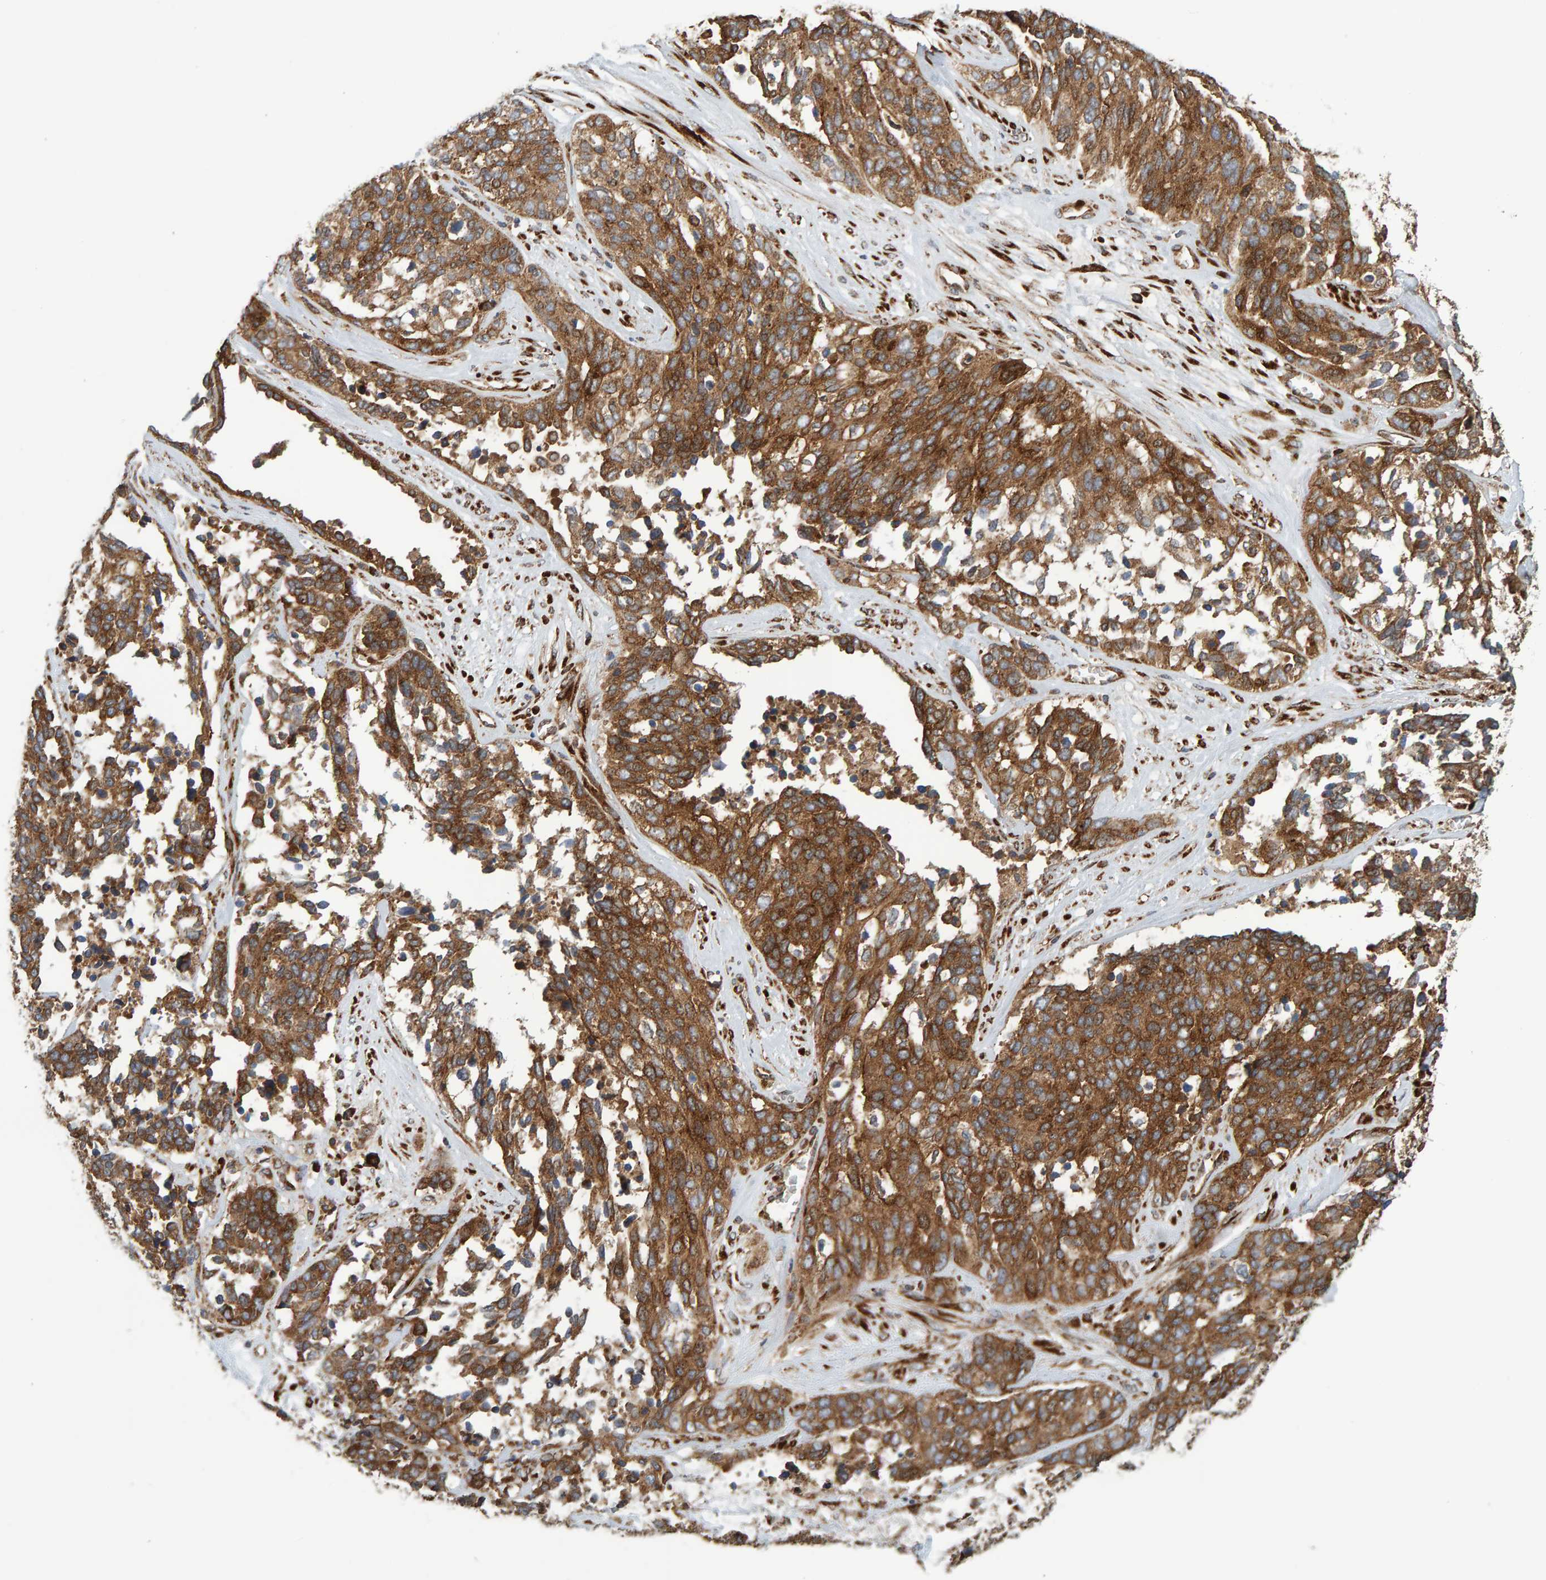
{"staining": {"intensity": "strong", "quantity": ">75%", "location": "cytoplasmic/membranous"}, "tissue": "ovarian cancer", "cell_type": "Tumor cells", "image_type": "cancer", "snomed": [{"axis": "morphology", "description": "Cystadenocarcinoma, serous, NOS"}, {"axis": "topography", "description": "Ovary"}], "caption": "Ovarian cancer (serous cystadenocarcinoma) tissue demonstrates strong cytoplasmic/membranous staining in about >75% of tumor cells, visualized by immunohistochemistry.", "gene": "BAIAP2", "patient": {"sex": "female", "age": 44}}